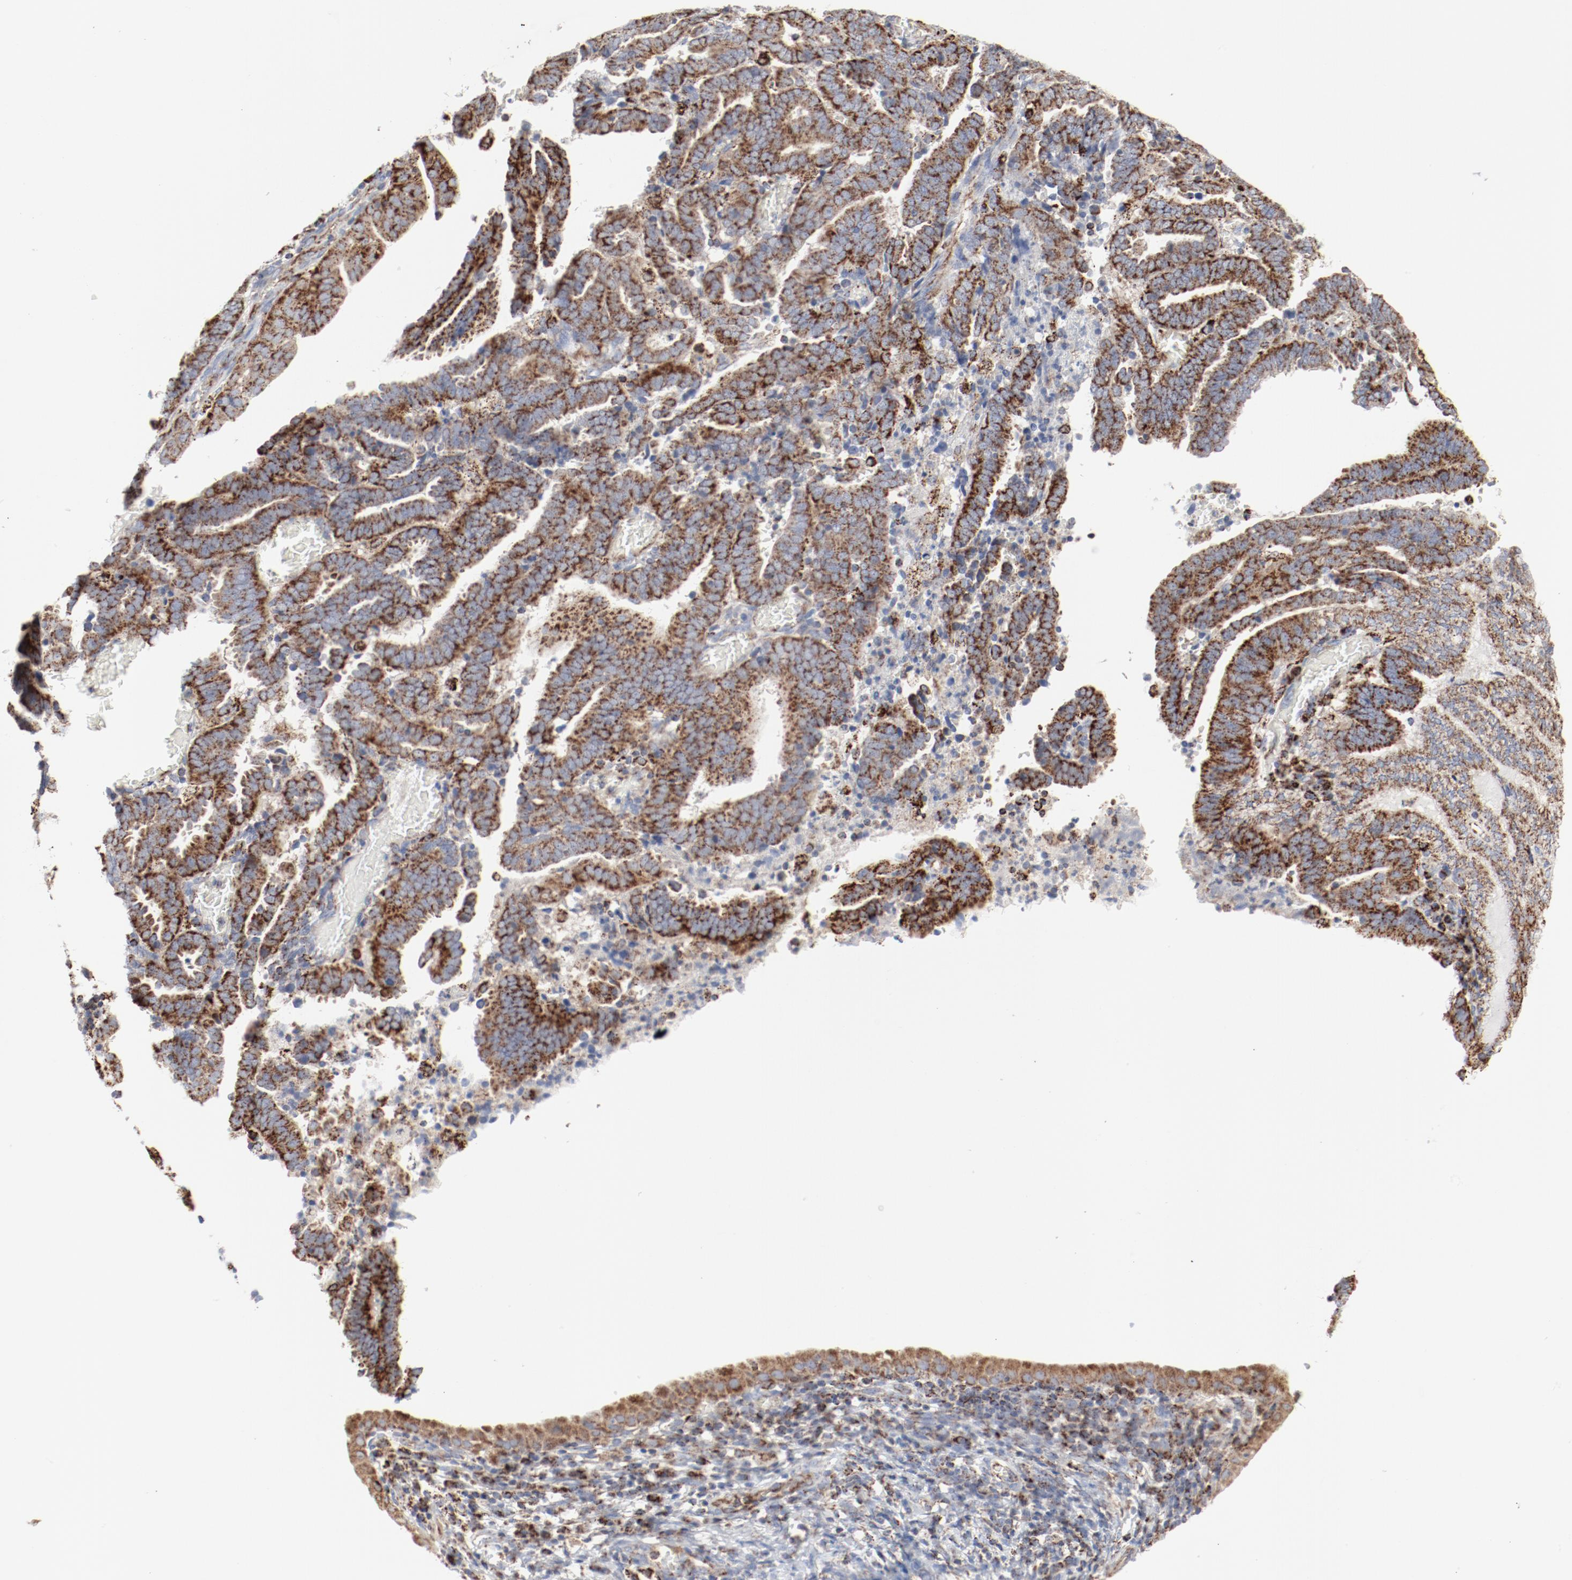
{"staining": {"intensity": "moderate", "quantity": "25%-75%", "location": "cytoplasmic/membranous"}, "tissue": "endometrial cancer", "cell_type": "Tumor cells", "image_type": "cancer", "snomed": [{"axis": "morphology", "description": "Adenocarcinoma, NOS"}, {"axis": "topography", "description": "Uterus"}], "caption": "The histopathology image displays immunohistochemical staining of adenocarcinoma (endometrial). There is moderate cytoplasmic/membranous expression is identified in approximately 25%-75% of tumor cells.", "gene": "SETD3", "patient": {"sex": "female", "age": 83}}